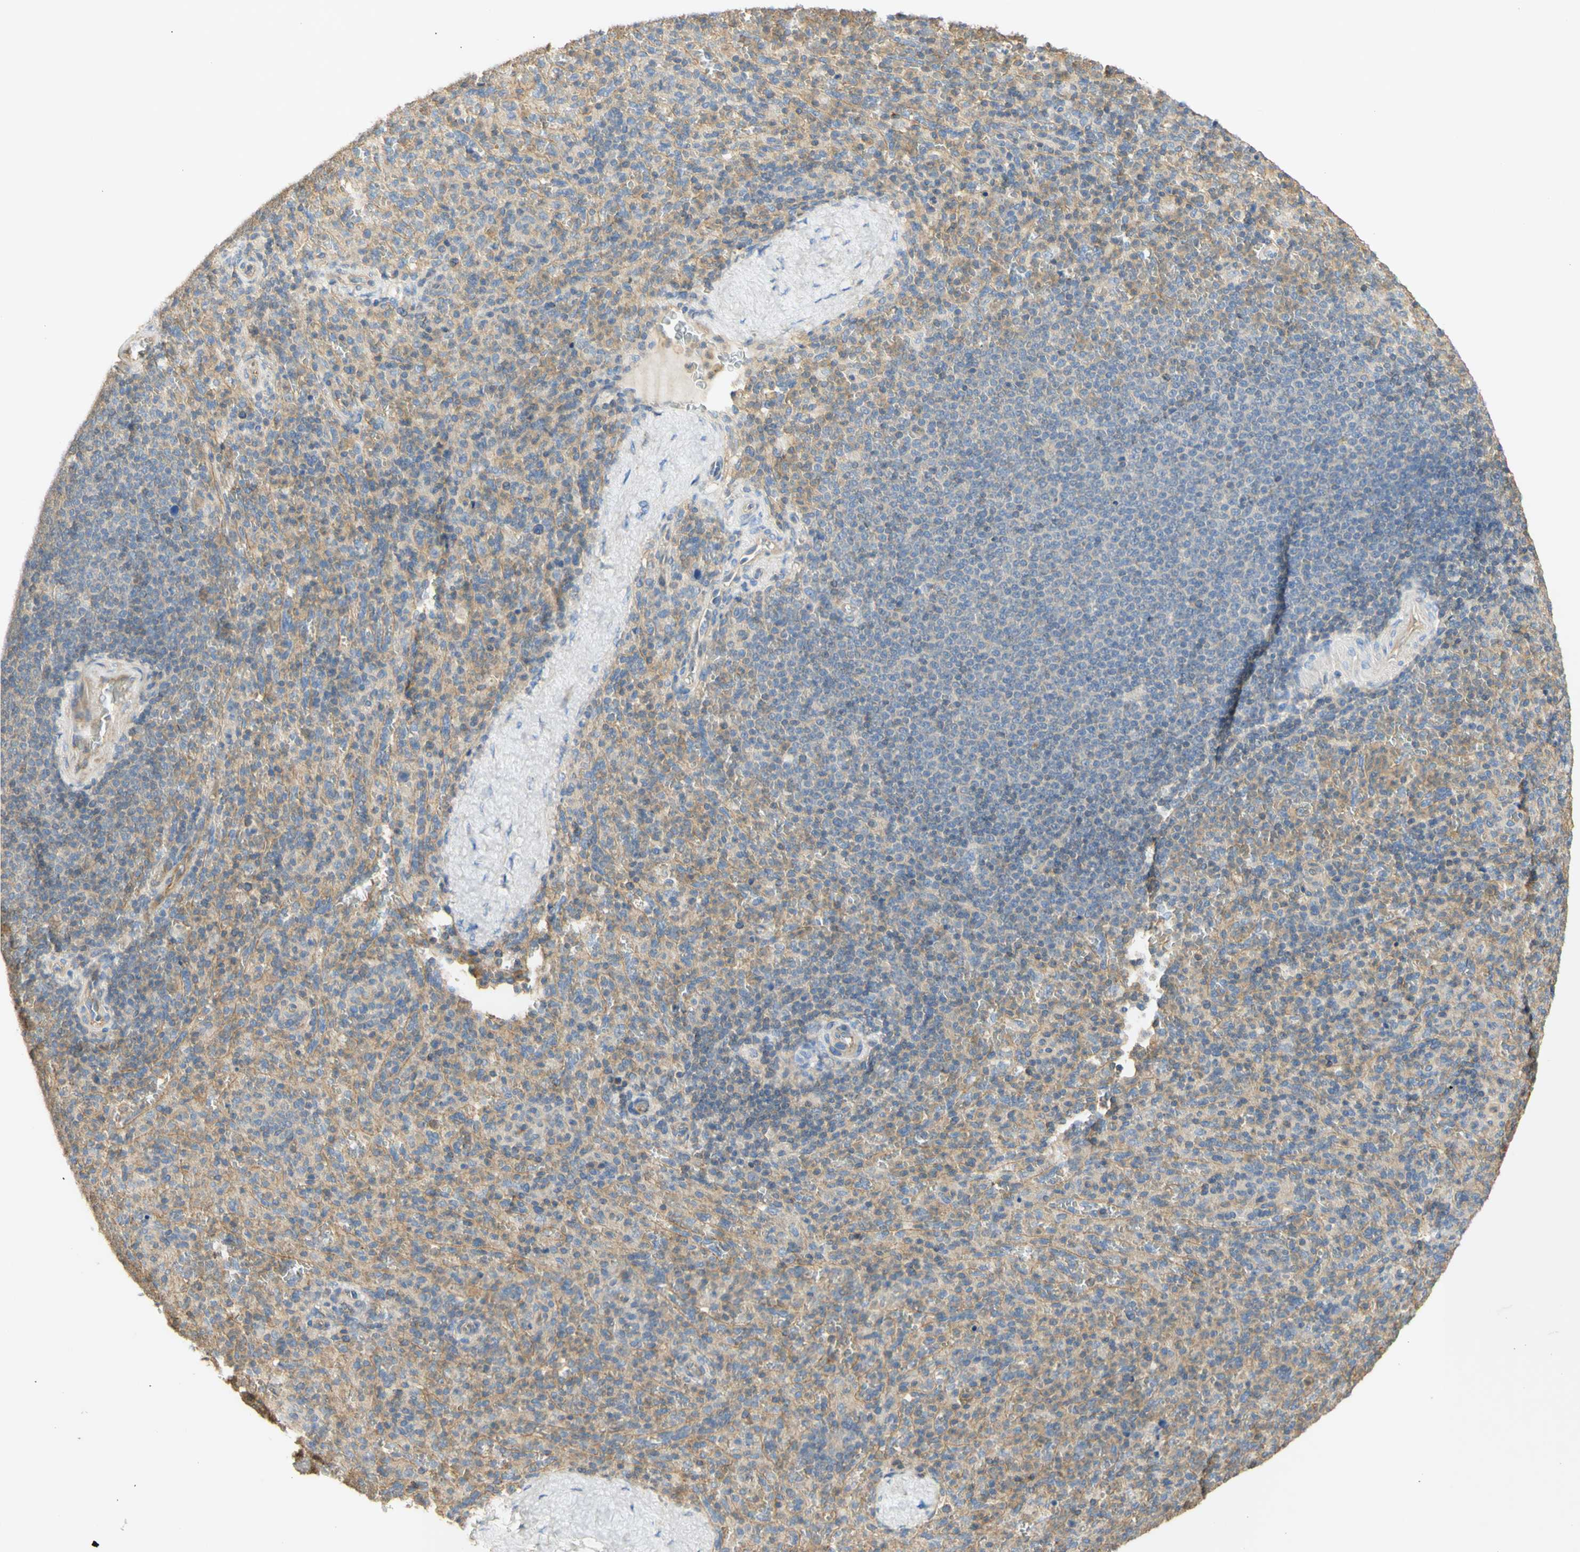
{"staining": {"intensity": "weak", "quantity": "25%-75%", "location": "cytoplasmic/membranous"}, "tissue": "spleen", "cell_type": "Cells in red pulp", "image_type": "normal", "snomed": [{"axis": "morphology", "description": "Normal tissue, NOS"}, {"axis": "topography", "description": "Spleen"}], "caption": "DAB (3,3'-diaminobenzidine) immunohistochemical staining of normal spleen shows weak cytoplasmic/membranous protein positivity in about 25%-75% of cells in red pulp. (DAB = brown stain, brightfield microscopy at high magnification).", "gene": "KCNE4", "patient": {"sex": "male", "age": 36}}